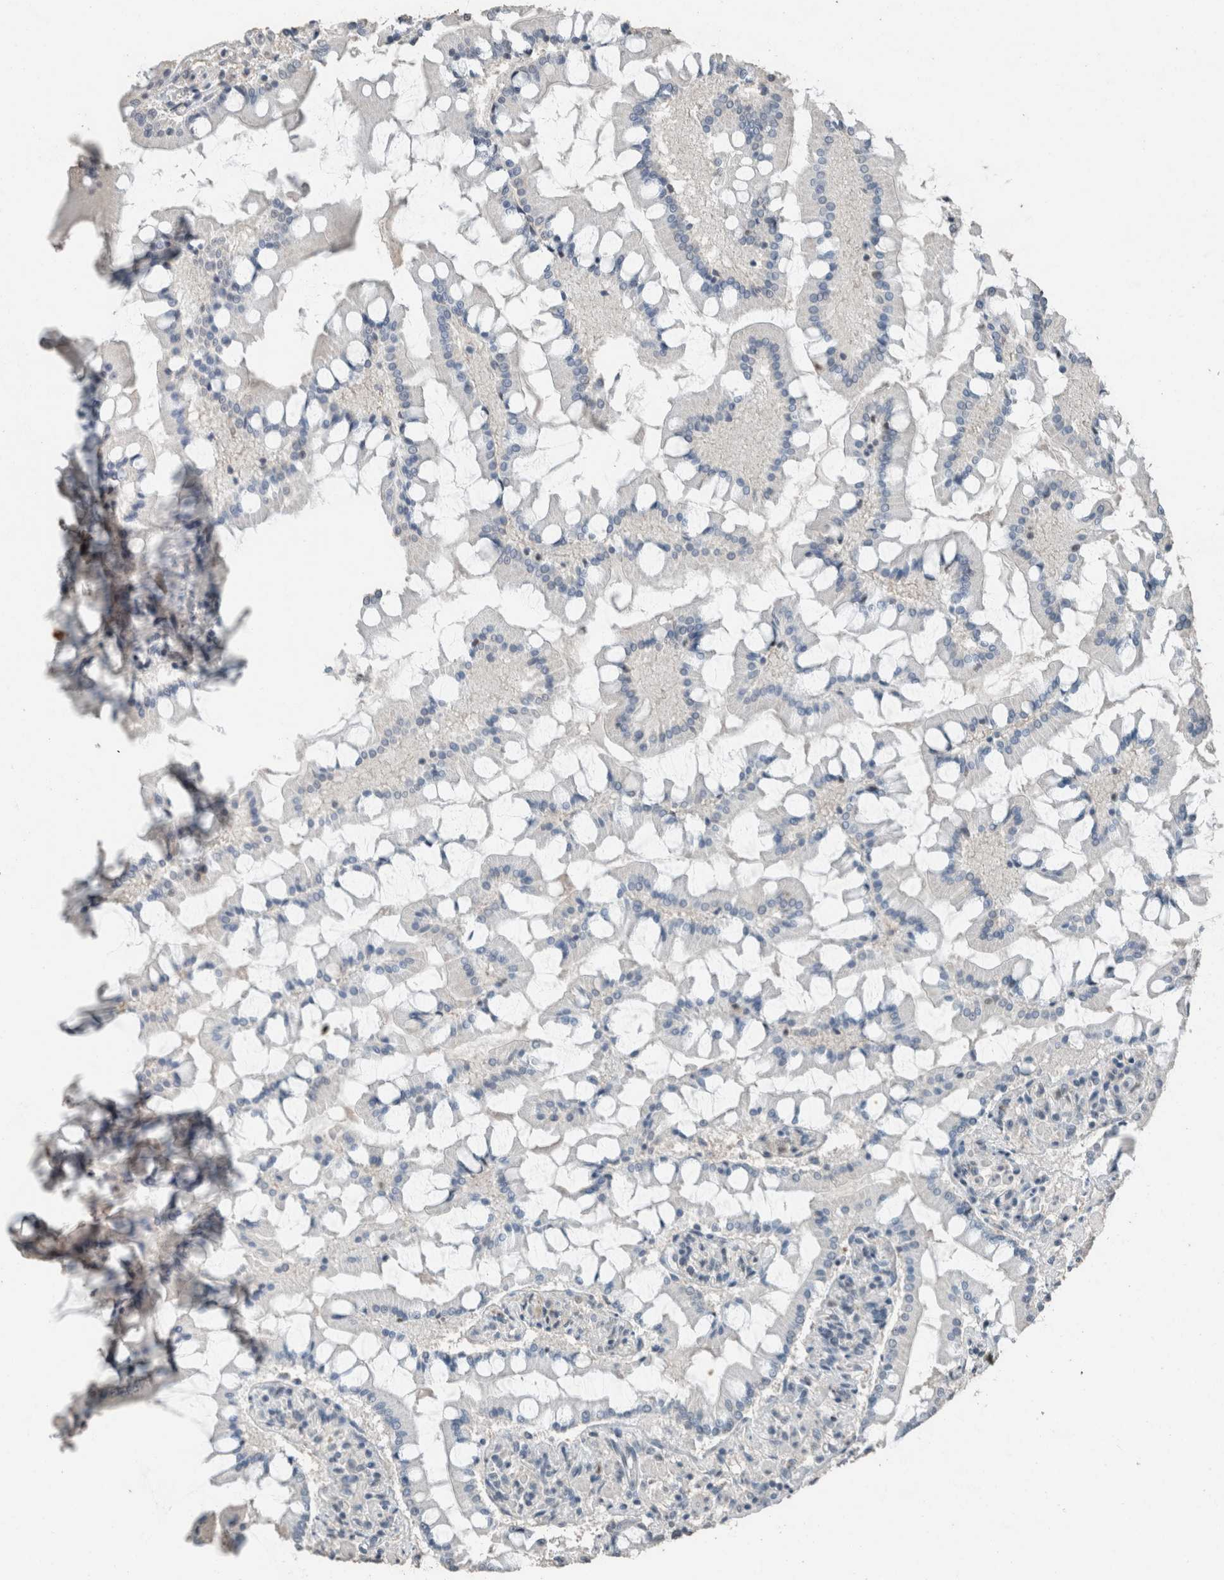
{"staining": {"intensity": "moderate", "quantity": "<25%", "location": "cytoplasmic/membranous"}, "tissue": "small intestine", "cell_type": "Glandular cells", "image_type": "normal", "snomed": [{"axis": "morphology", "description": "Normal tissue, NOS"}, {"axis": "topography", "description": "Small intestine"}], "caption": "The micrograph shows immunohistochemical staining of benign small intestine. There is moderate cytoplasmic/membranous staining is appreciated in about <25% of glandular cells.", "gene": "ACVR2B", "patient": {"sex": "male", "age": 41}}